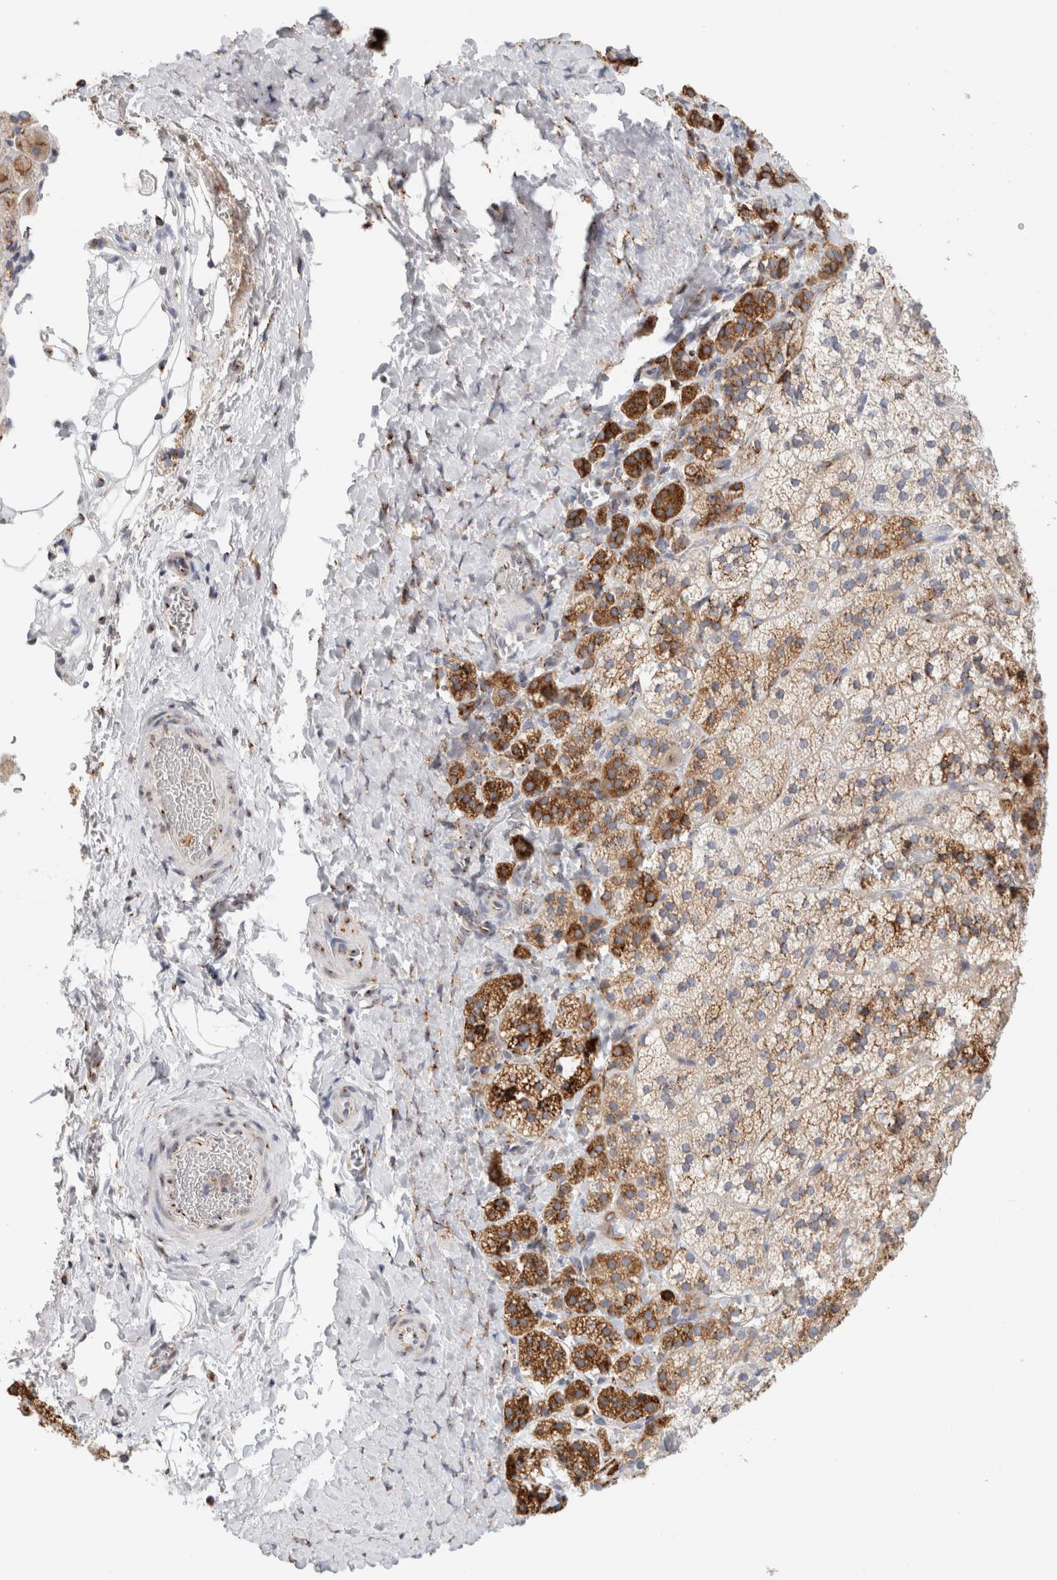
{"staining": {"intensity": "moderate", "quantity": ">75%", "location": "cytoplasmic/membranous"}, "tissue": "adrenal gland", "cell_type": "Glandular cells", "image_type": "normal", "snomed": [{"axis": "morphology", "description": "Normal tissue, NOS"}, {"axis": "topography", "description": "Adrenal gland"}], "caption": "Protein expression by IHC reveals moderate cytoplasmic/membranous staining in approximately >75% of glandular cells in unremarkable adrenal gland.", "gene": "MCFD2", "patient": {"sex": "female", "age": 44}}